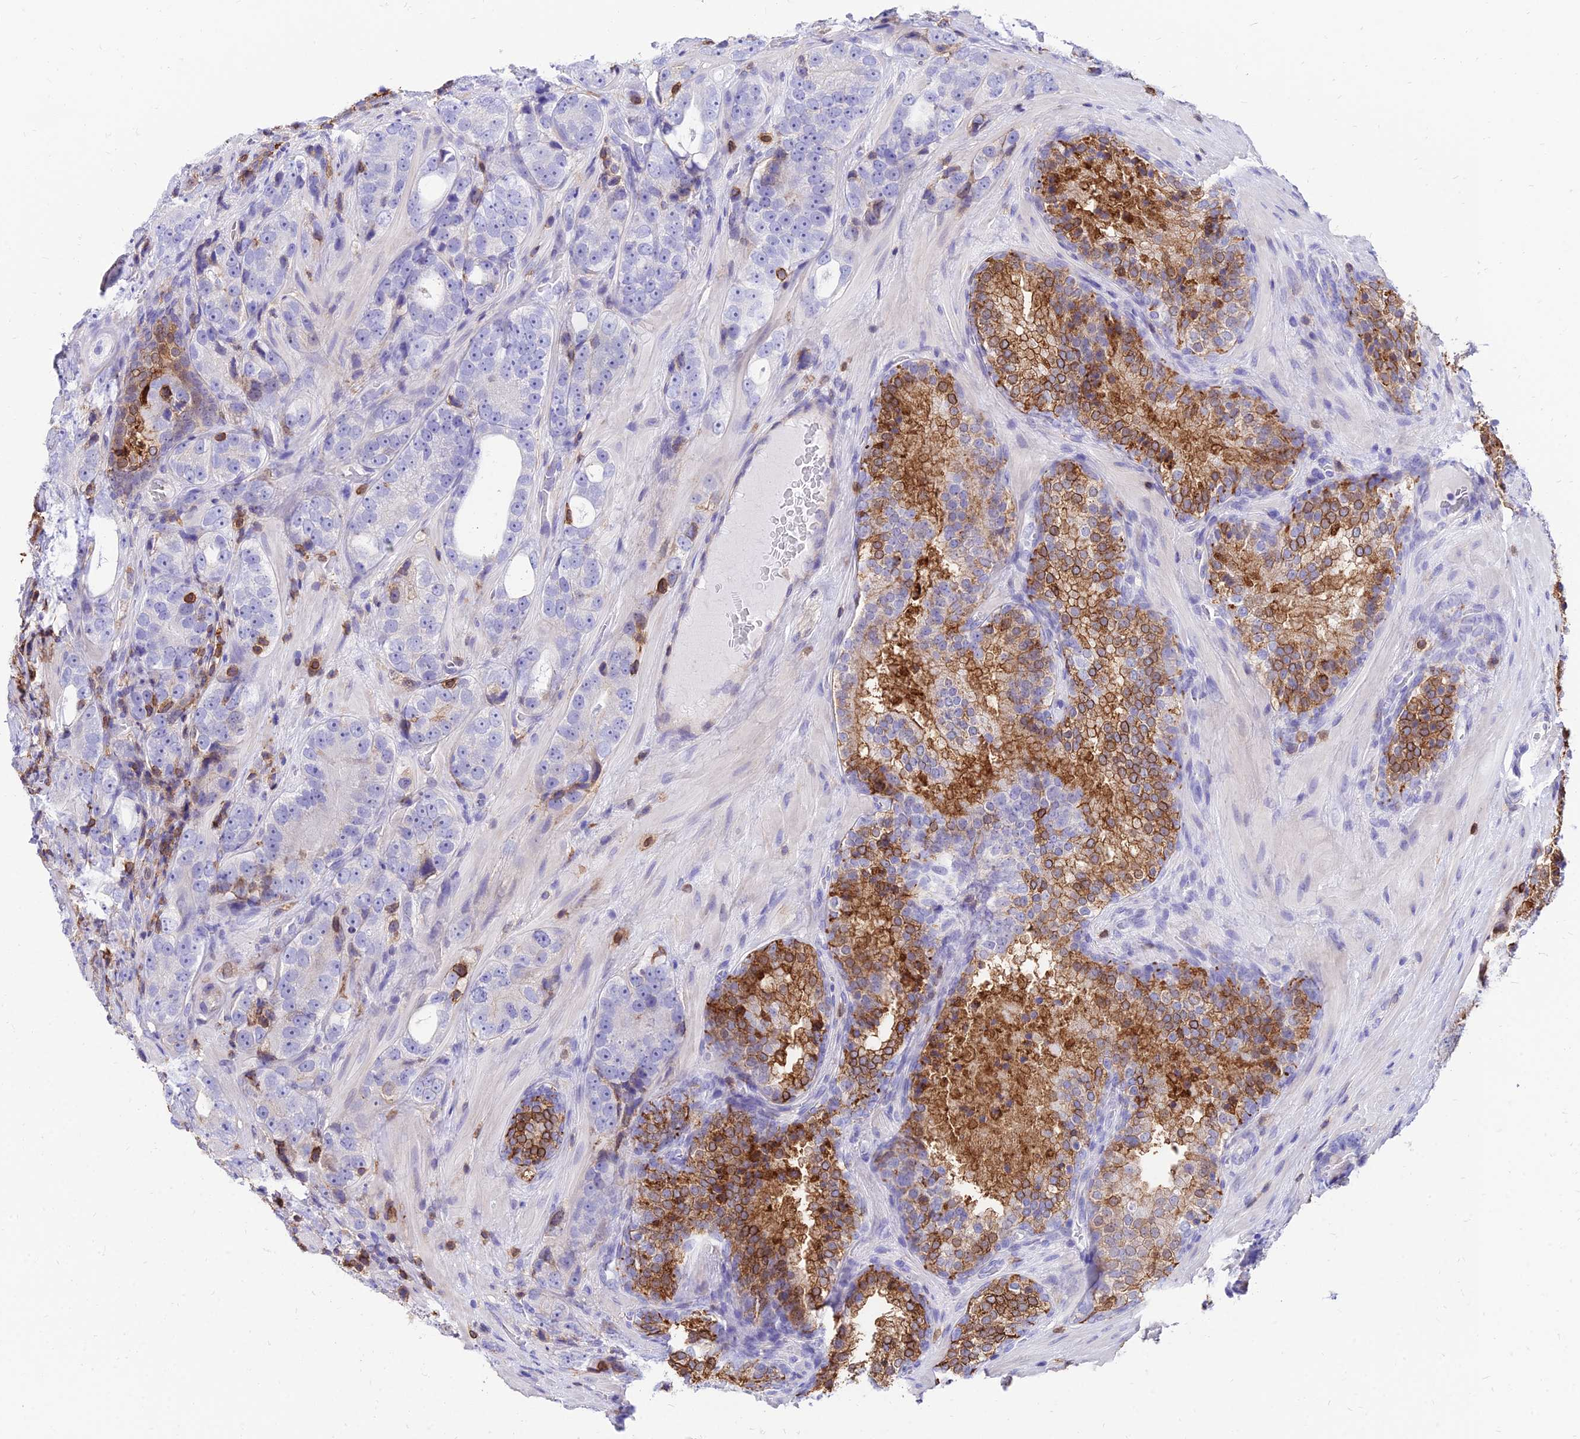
{"staining": {"intensity": "negative", "quantity": "none", "location": "none"}, "tissue": "prostate cancer", "cell_type": "Tumor cells", "image_type": "cancer", "snomed": [{"axis": "morphology", "description": "Adenocarcinoma, High grade"}, {"axis": "topography", "description": "Prostate"}], "caption": "This is an IHC histopathology image of human prostate cancer (adenocarcinoma (high-grade)). There is no staining in tumor cells.", "gene": "SREK1IP1", "patient": {"sex": "male", "age": 56}}